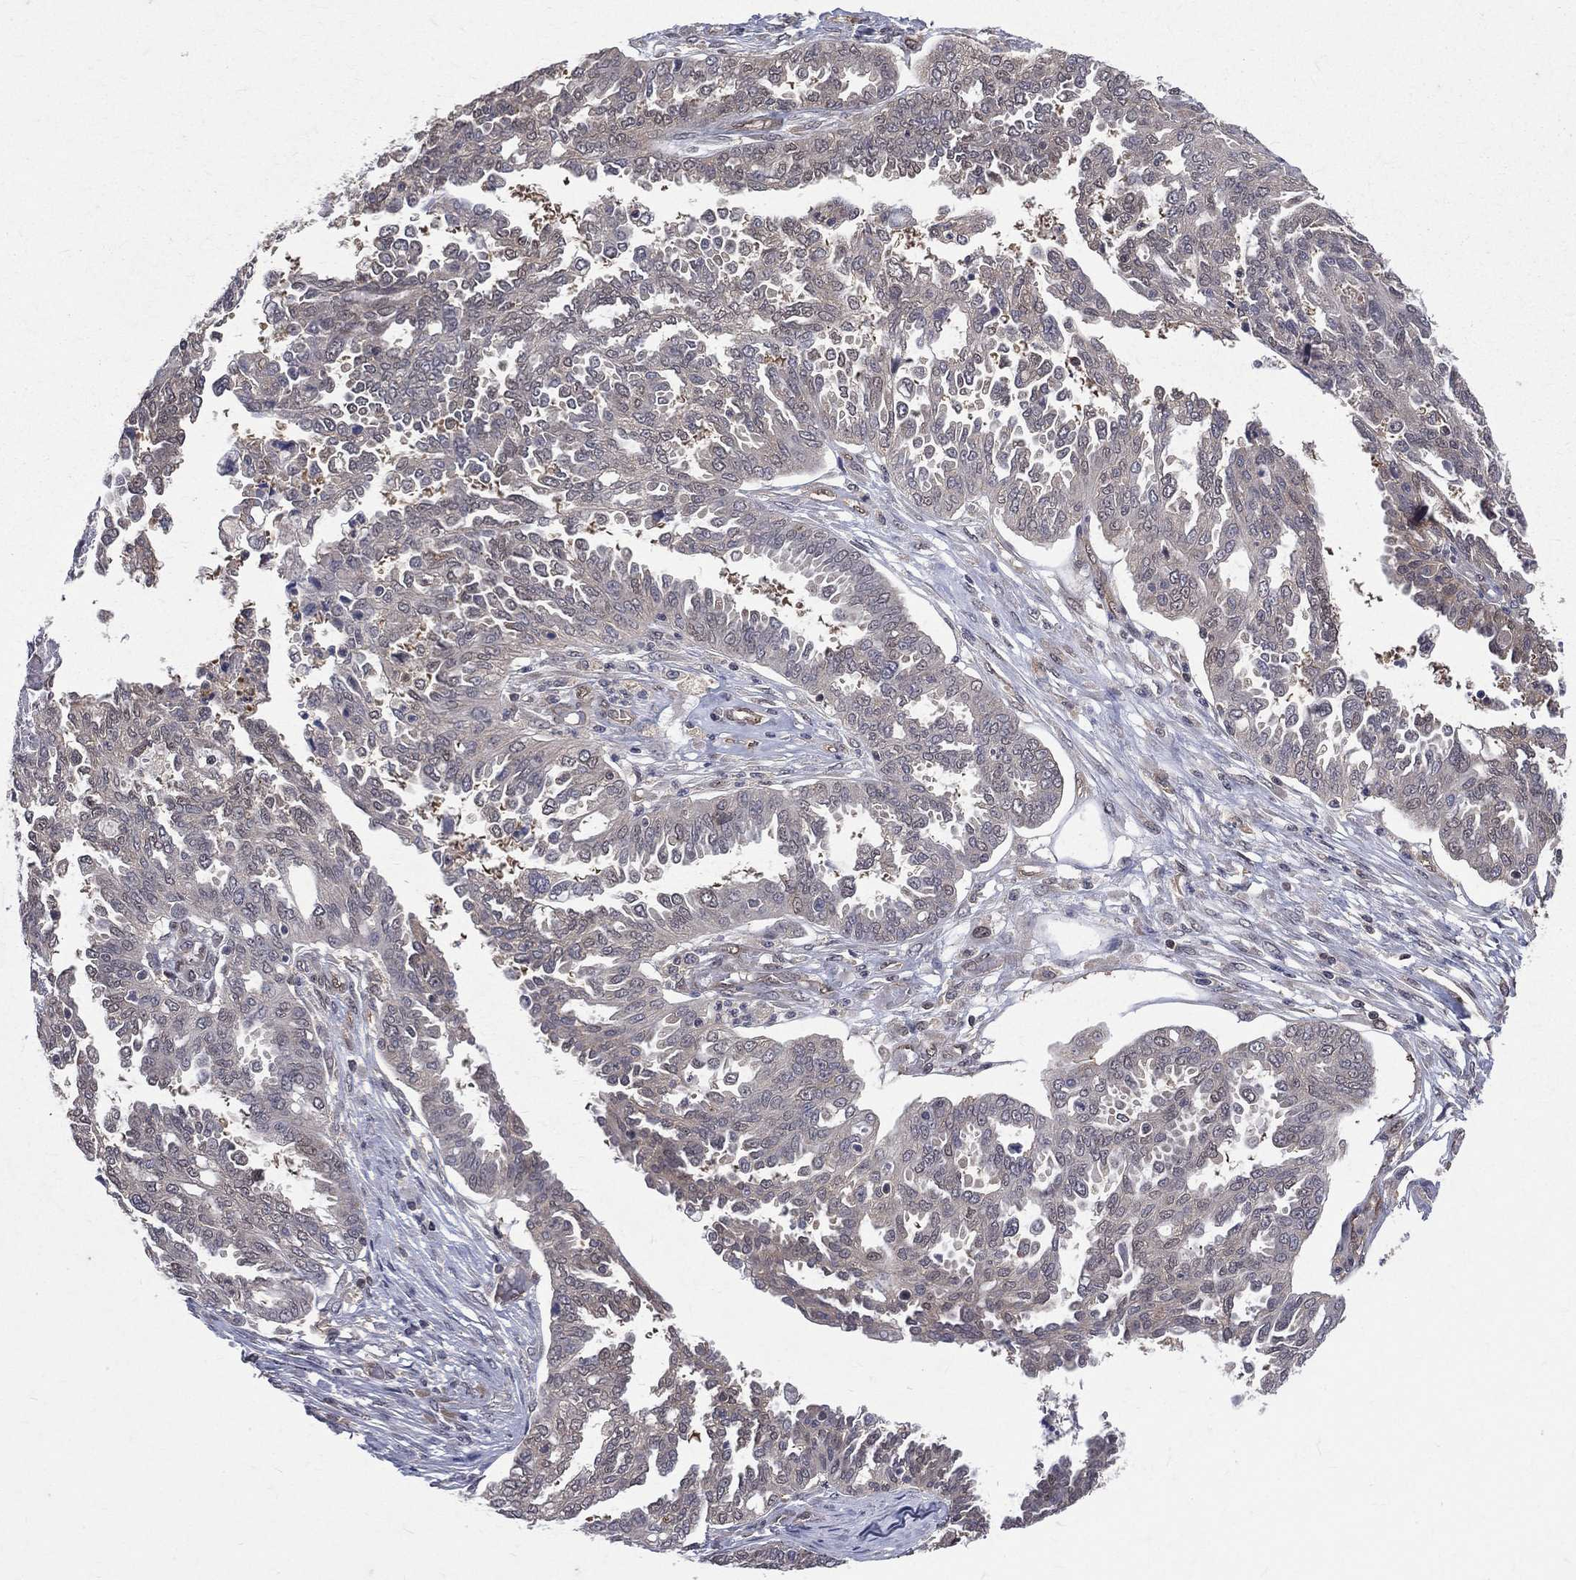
{"staining": {"intensity": "negative", "quantity": "none", "location": "none"}, "tissue": "ovarian cancer", "cell_type": "Tumor cells", "image_type": "cancer", "snomed": [{"axis": "morphology", "description": "Cystadenocarcinoma, serous, NOS"}, {"axis": "topography", "description": "Ovary"}], "caption": "Tumor cells are negative for brown protein staining in ovarian cancer.", "gene": "GMPR2", "patient": {"sex": "female", "age": 67}}